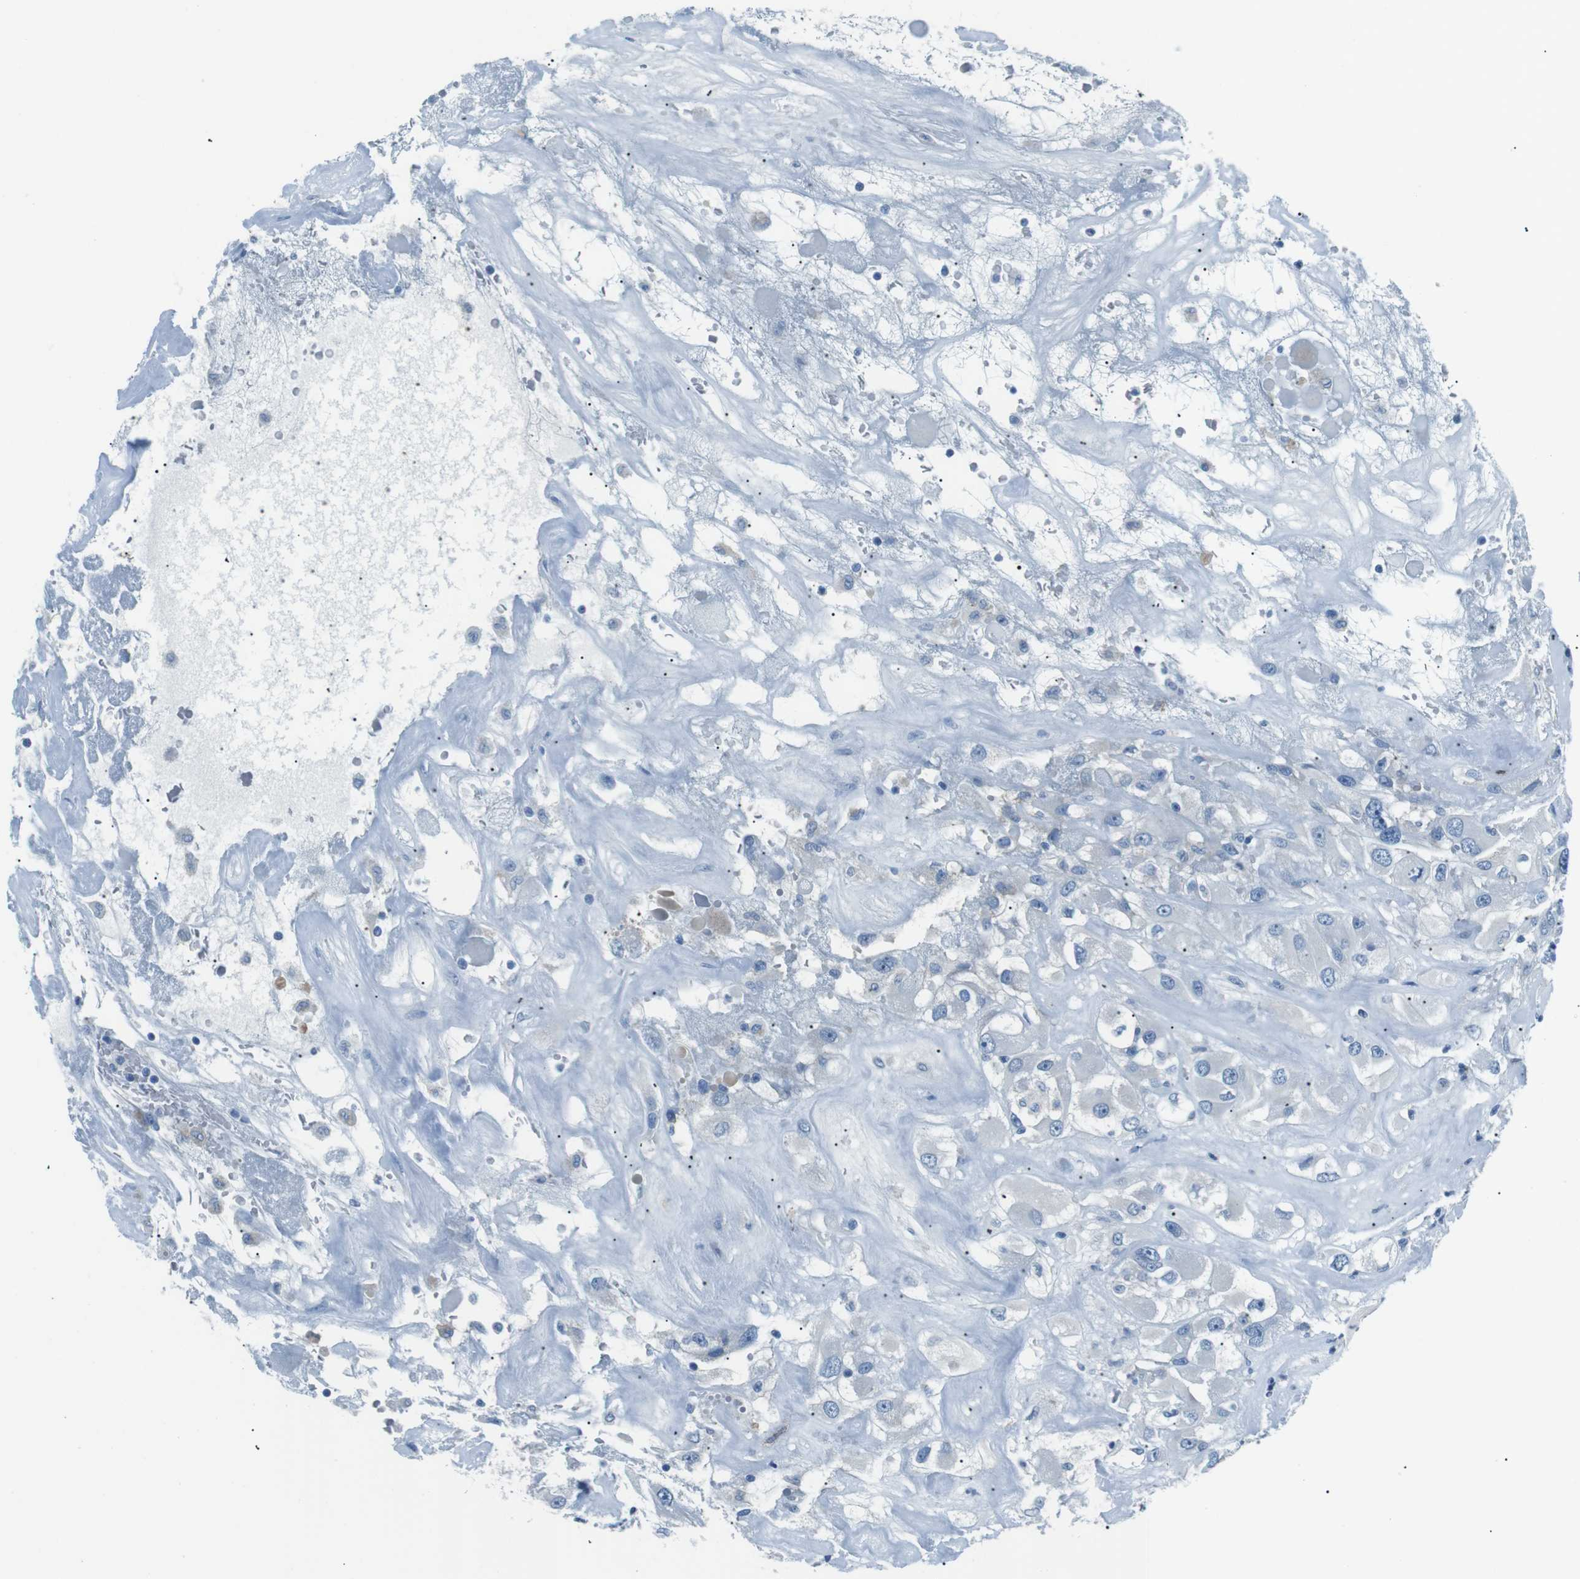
{"staining": {"intensity": "negative", "quantity": "none", "location": "none"}, "tissue": "renal cancer", "cell_type": "Tumor cells", "image_type": "cancer", "snomed": [{"axis": "morphology", "description": "Adenocarcinoma, NOS"}, {"axis": "topography", "description": "Kidney"}], "caption": "Renal cancer was stained to show a protein in brown. There is no significant expression in tumor cells. (IHC, brightfield microscopy, high magnification).", "gene": "CSF2RA", "patient": {"sex": "female", "age": 52}}